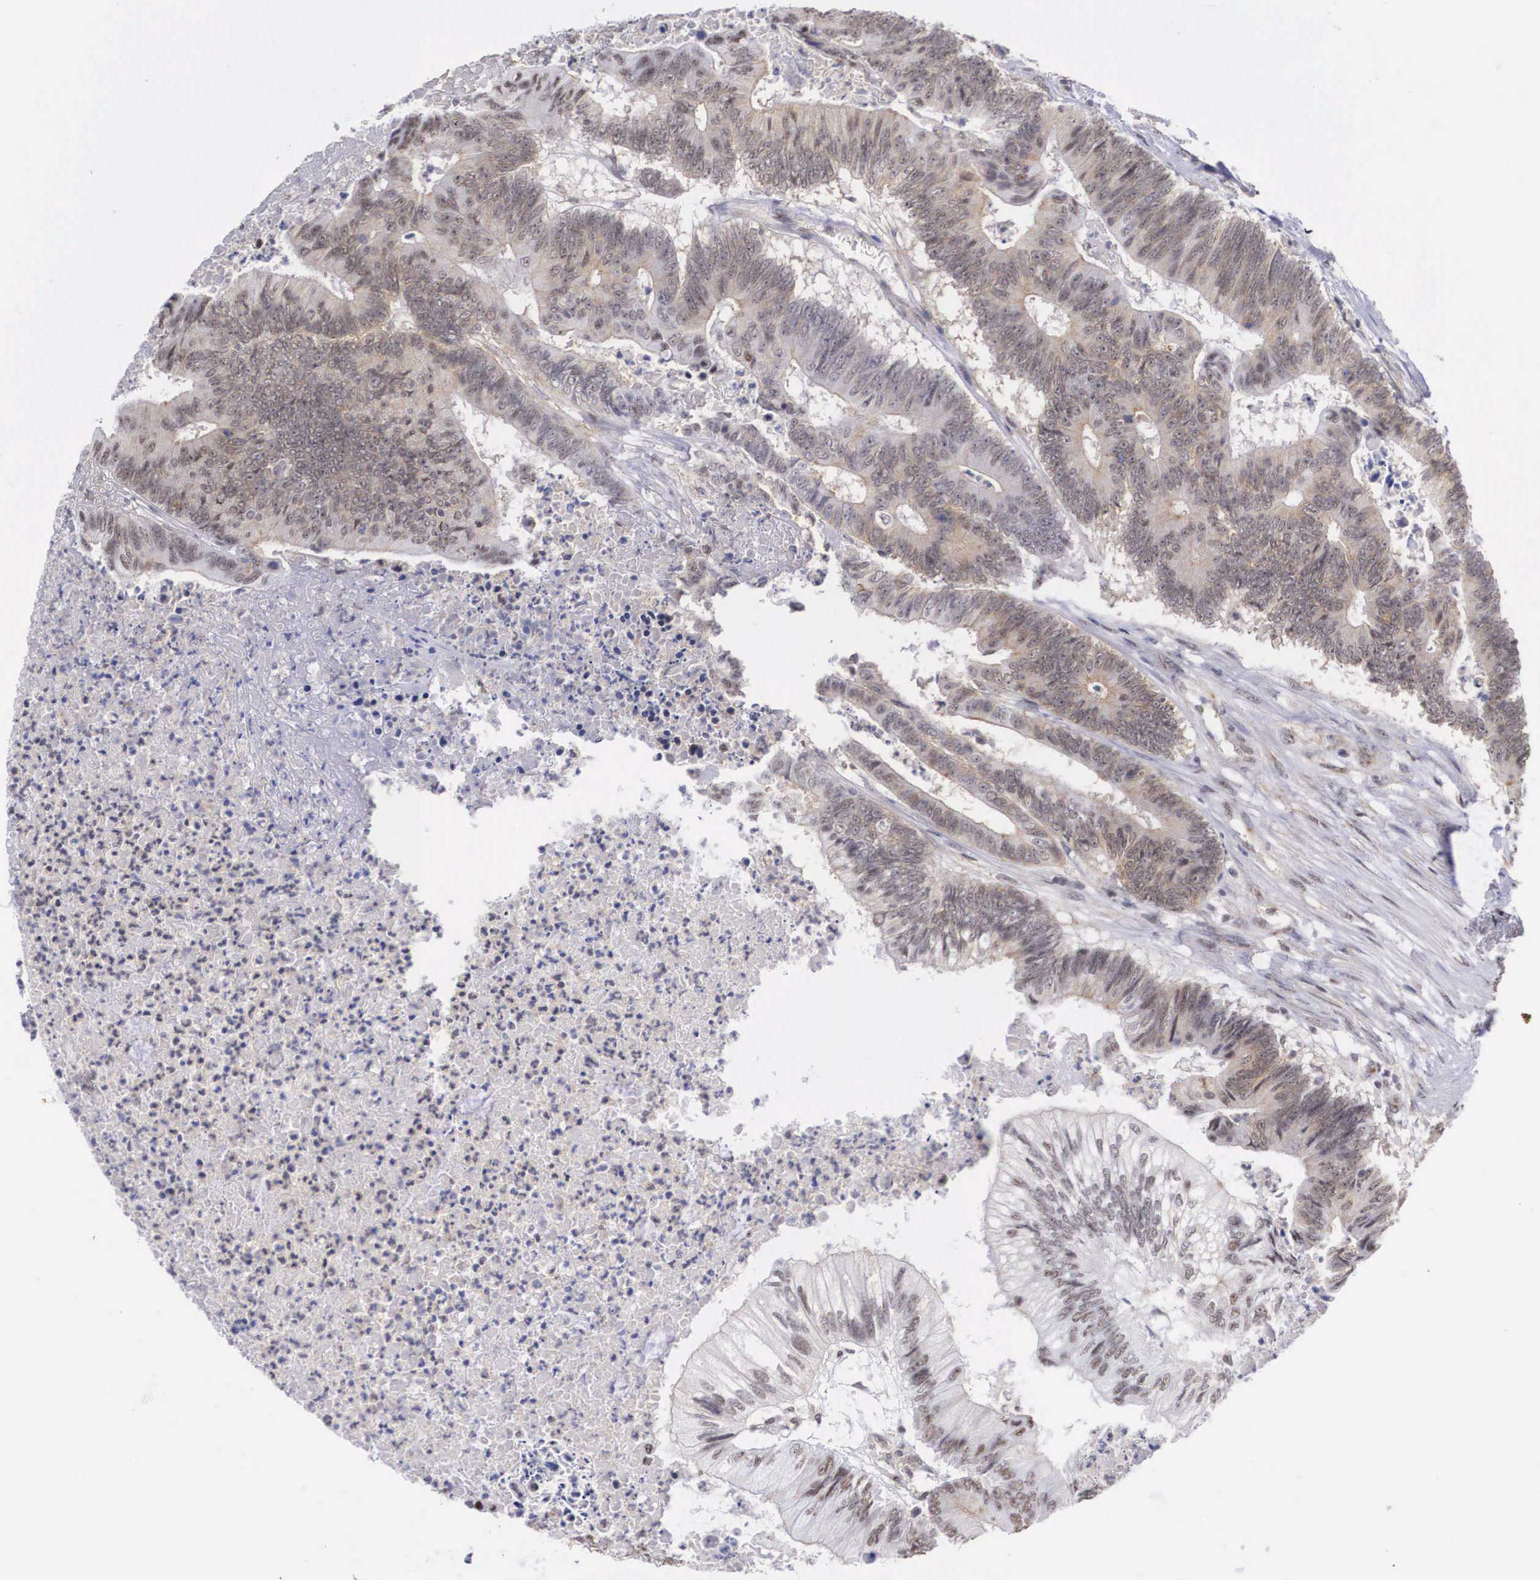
{"staining": {"intensity": "weak", "quantity": "25%-75%", "location": "cytoplasmic/membranous"}, "tissue": "colorectal cancer", "cell_type": "Tumor cells", "image_type": "cancer", "snomed": [{"axis": "morphology", "description": "Adenocarcinoma, NOS"}, {"axis": "topography", "description": "Colon"}], "caption": "Approximately 25%-75% of tumor cells in human adenocarcinoma (colorectal) reveal weak cytoplasmic/membranous protein expression as visualized by brown immunohistochemical staining.", "gene": "NR4A2", "patient": {"sex": "male", "age": 65}}